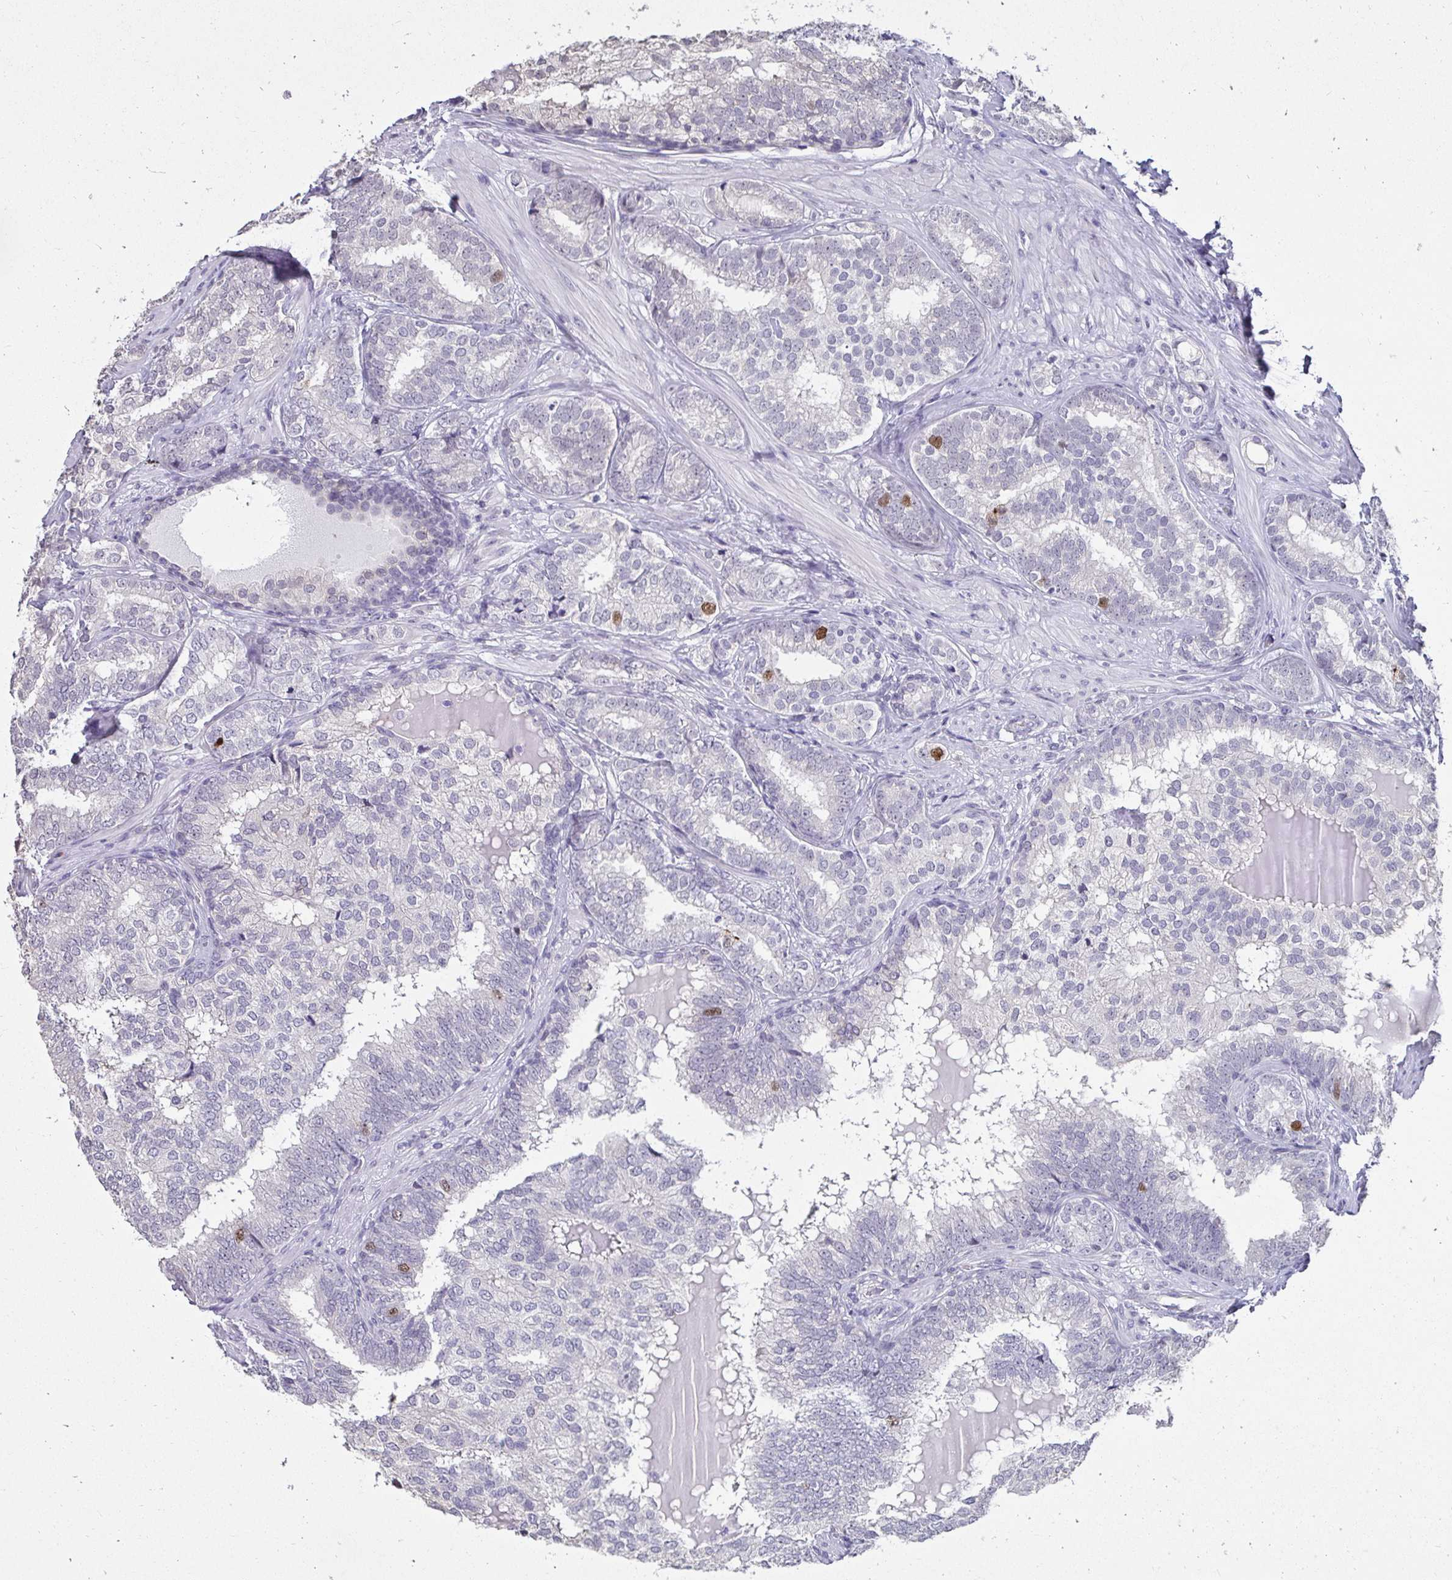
{"staining": {"intensity": "negative", "quantity": "none", "location": "none"}, "tissue": "prostate cancer", "cell_type": "Tumor cells", "image_type": "cancer", "snomed": [{"axis": "morphology", "description": "Adenocarcinoma, High grade"}, {"axis": "topography", "description": "Prostate"}], "caption": "DAB (3,3'-diaminobenzidine) immunohistochemical staining of adenocarcinoma (high-grade) (prostate) exhibits no significant positivity in tumor cells. Brightfield microscopy of immunohistochemistry (IHC) stained with DAB (3,3'-diaminobenzidine) (brown) and hematoxylin (blue), captured at high magnification.", "gene": "ANLN", "patient": {"sex": "male", "age": 72}}